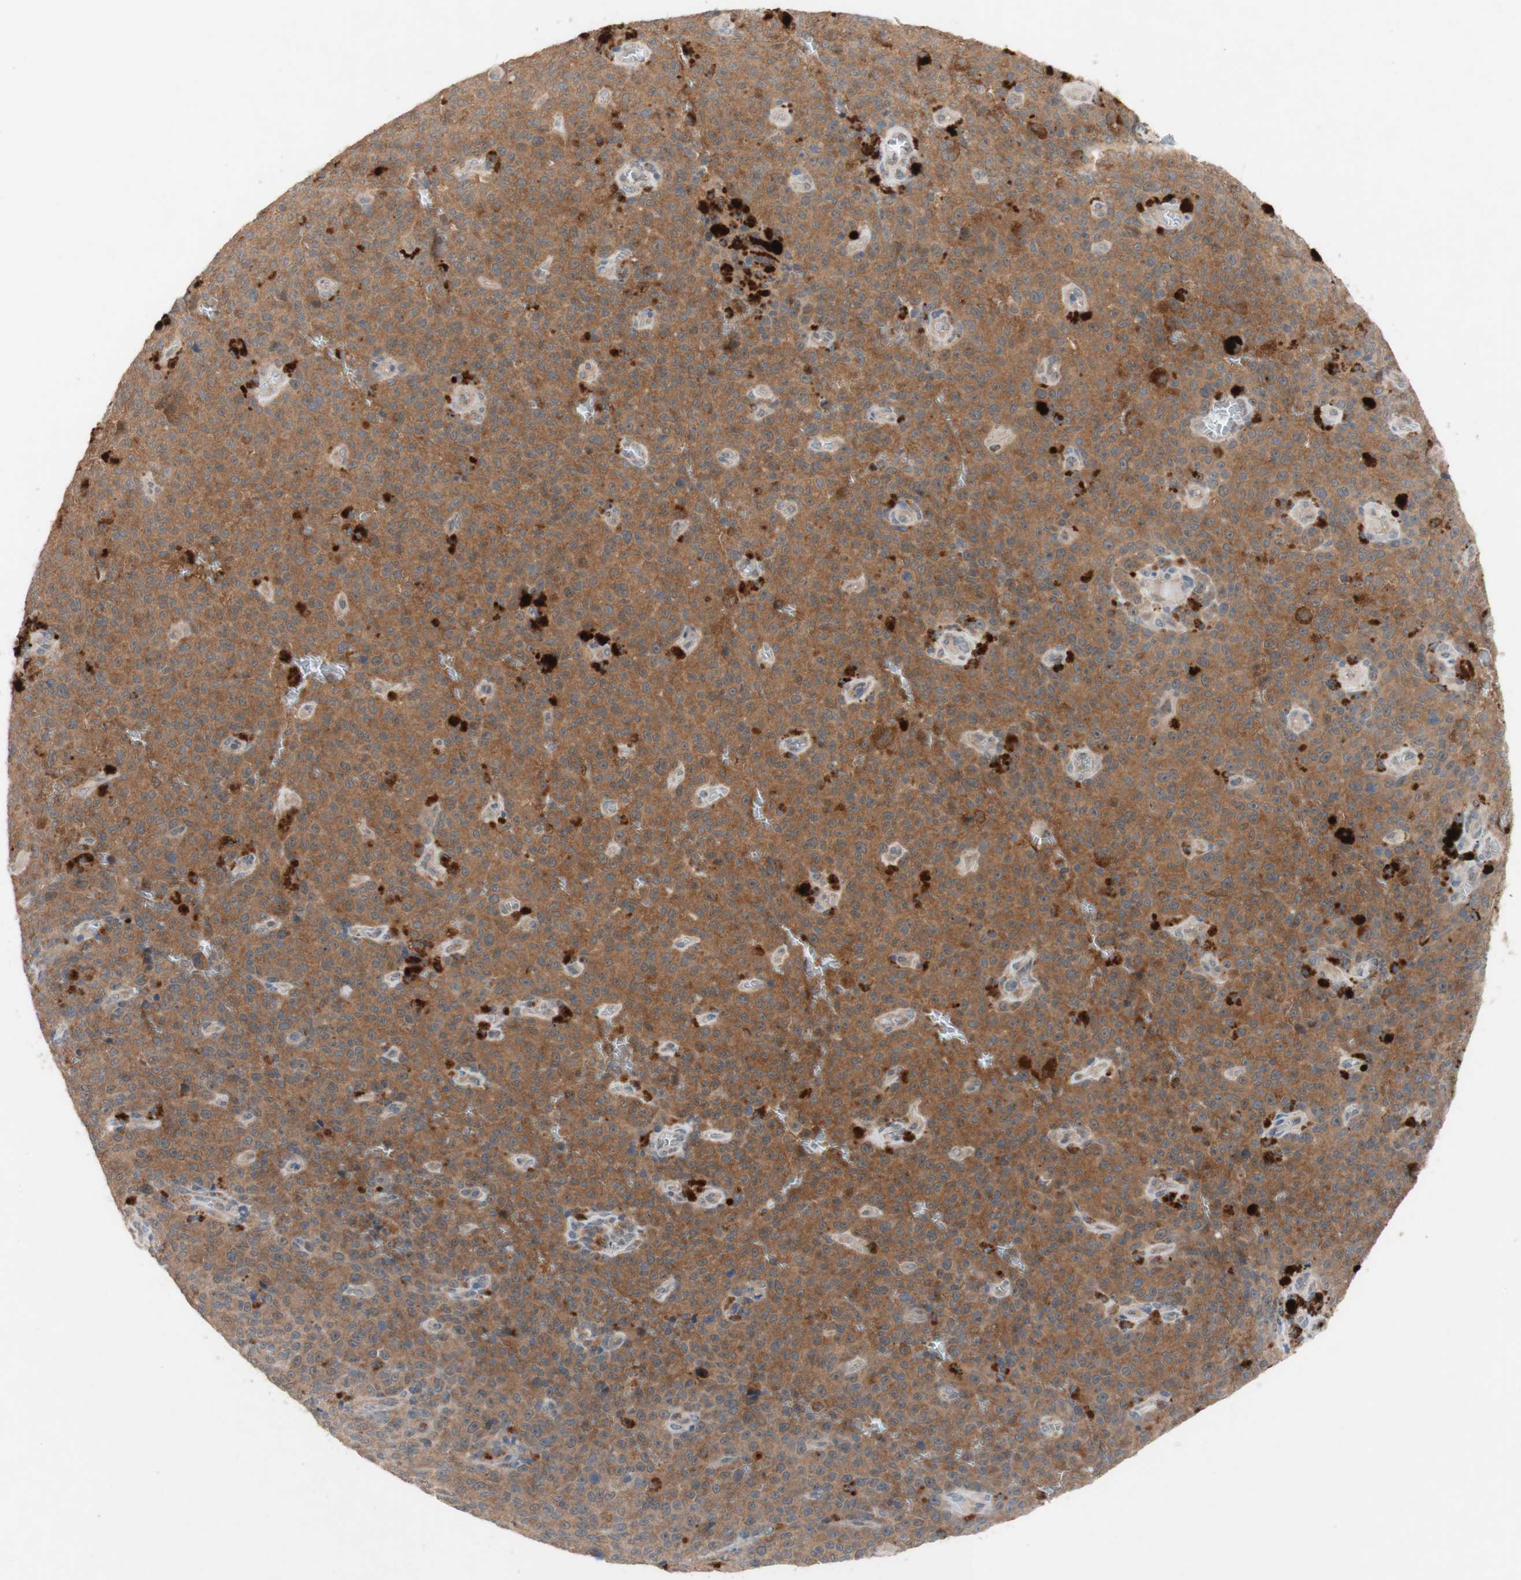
{"staining": {"intensity": "moderate", "quantity": ">75%", "location": "cytoplasmic/membranous"}, "tissue": "melanoma", "cell_type": "Tumor cells", "image_type": "cancer", "snomed": [{"axis": "morphology", "description": "Malignant melanoma, NOS"}, {"axis": "topography", "description": "Skin"}], "caption": "The image displays immunohistochemical staining of malignant melanoma. There is moderate cytoplasmic/membranous positivity is present in about >75% of tumor cells.", "gene": "PEX2", "patient": {"sex": "female", "age": 82}}